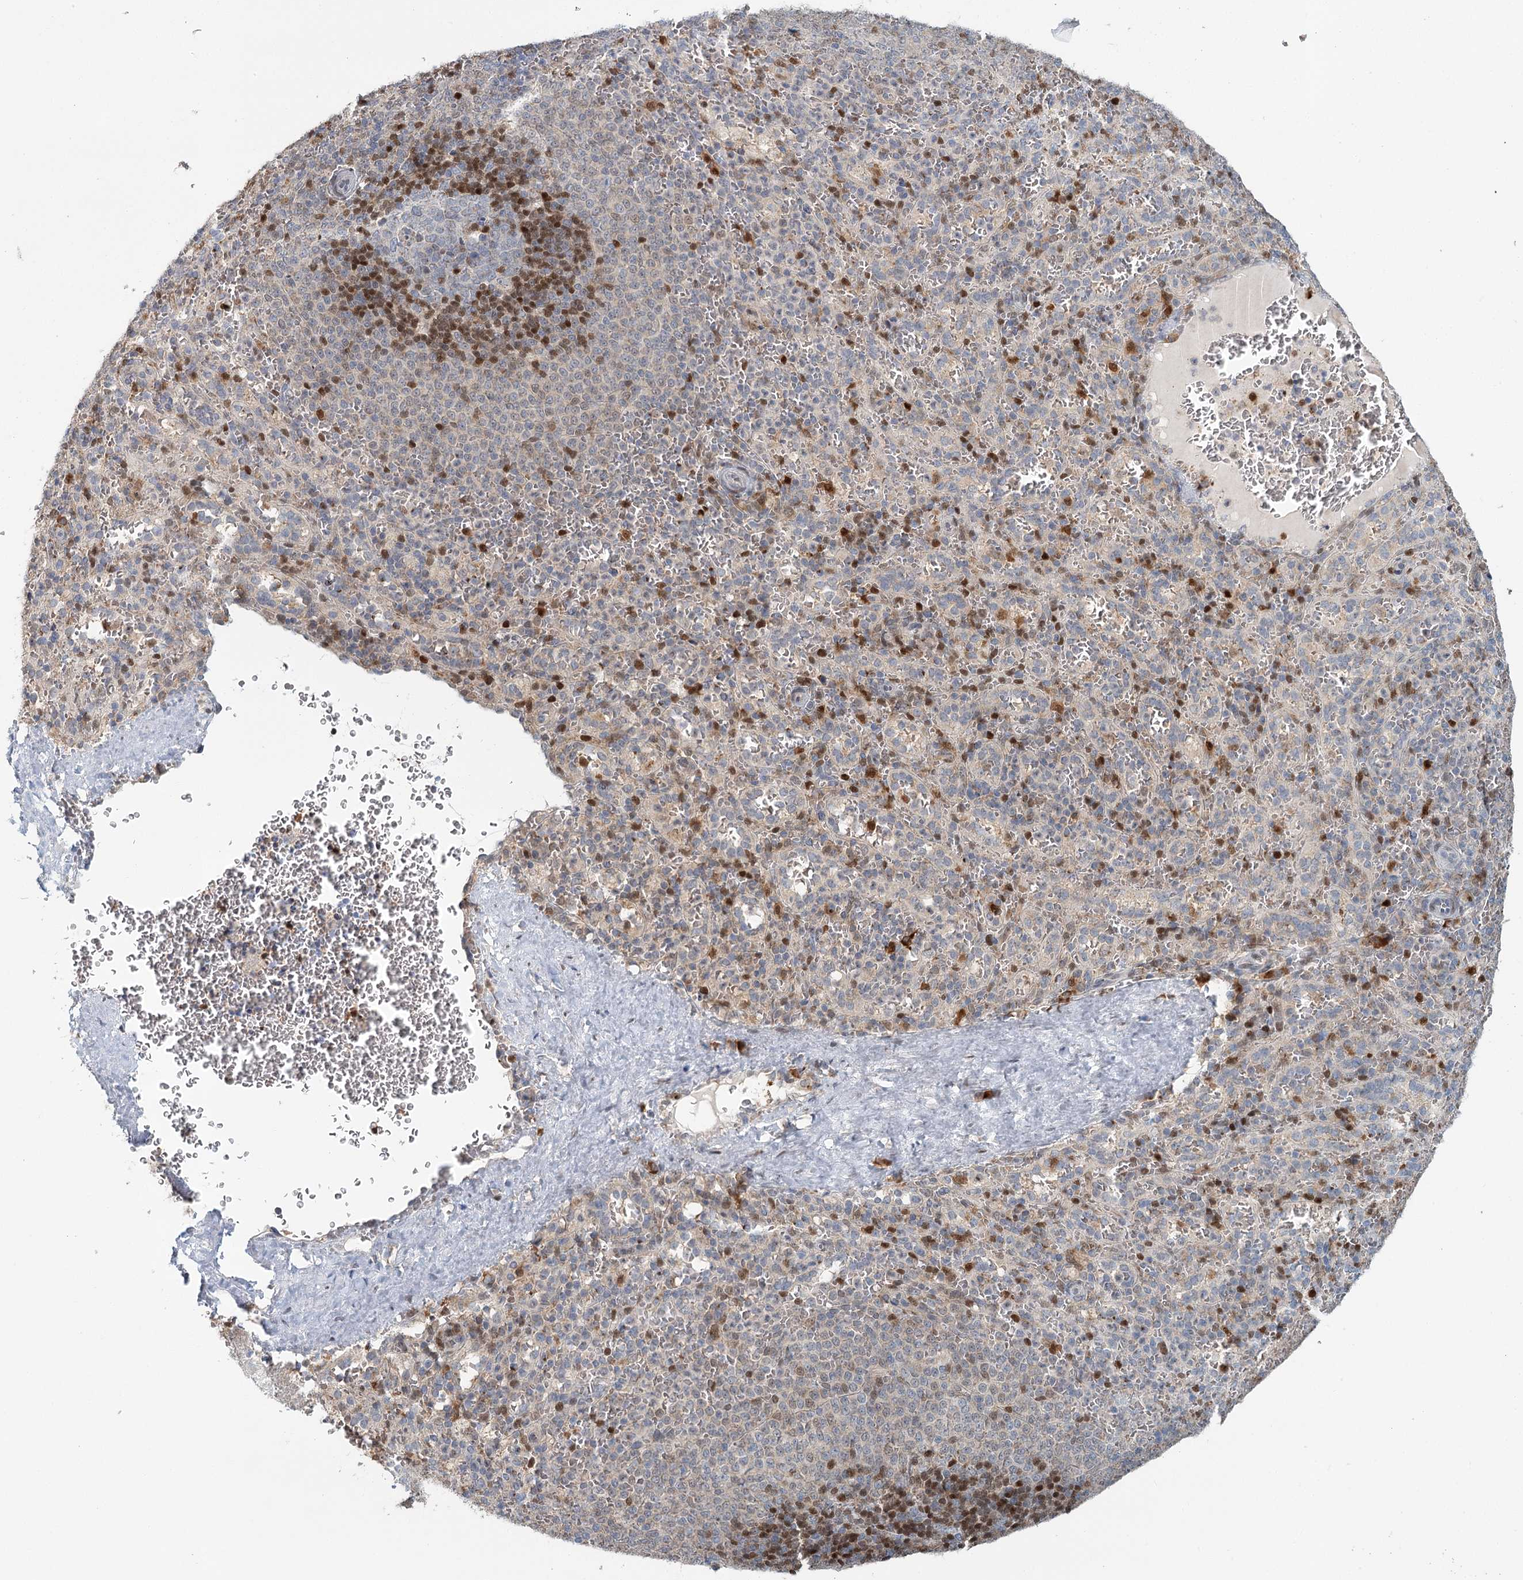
{"staining": {"intensity": "moderate", "quantity": "<25%", "location": "nuclear"}, "tissue": "spleen", "cell_type": "Cells in red pulp", "image_type": "normal", "snomed": [{"axis": "morphology", "description": "Normal tissue, NOS"}, {"axis": "topography", "description": "Spleen"}], "caption": "Protein staining exhibits moderate nuclear expression in about <25% of cells in red pulp in normal spleen. The staining is performed using DAB brown chromogen to label protein expression. The nuclei are counter-stained blue using hematoxylin.", "gene": "ADK", "patient": {"sex": "female", "age": 21}}